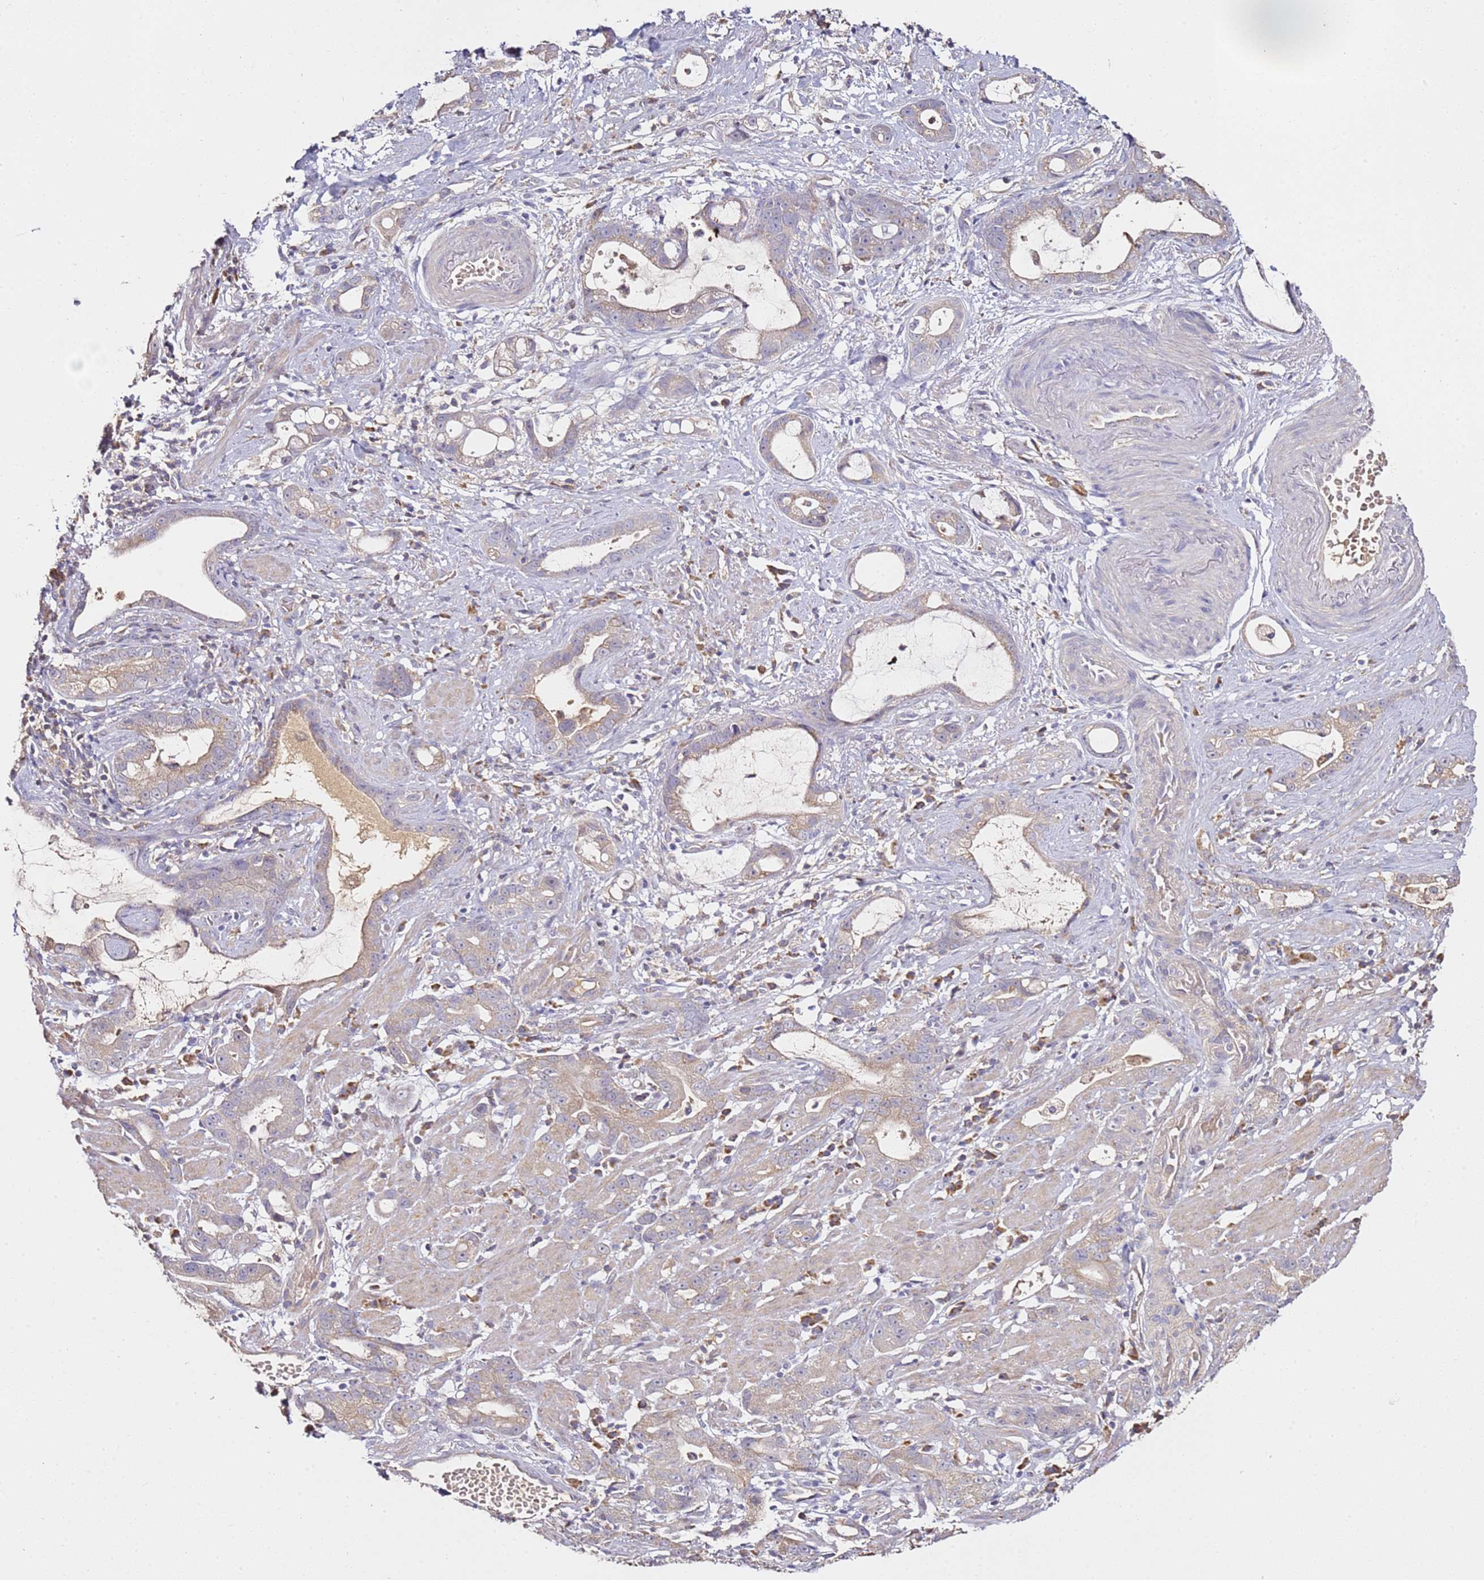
{"staining": {"intensity": "negative", "quantity": "none", "location": "none"}, "tissue": "stomach cancer", "cell_type": "Tumor cells", "image_type": "cancer", "snomed": [{"axis": "morphology", "description": "Adenocarcinoma, NOS"}, {"axis": "topography", "description": "Stomach"}], "caption": "Tumor cells are negative for brown protein staining in stomach cancer (adenocarcinoma). (Stains: DAB immunohistochemistry with hematoxylin counter stain, Microscopy: brightfield microscopy at high magnification).", "gene": "OR2B11", "patient": {"sex": "male", "age": 55}}